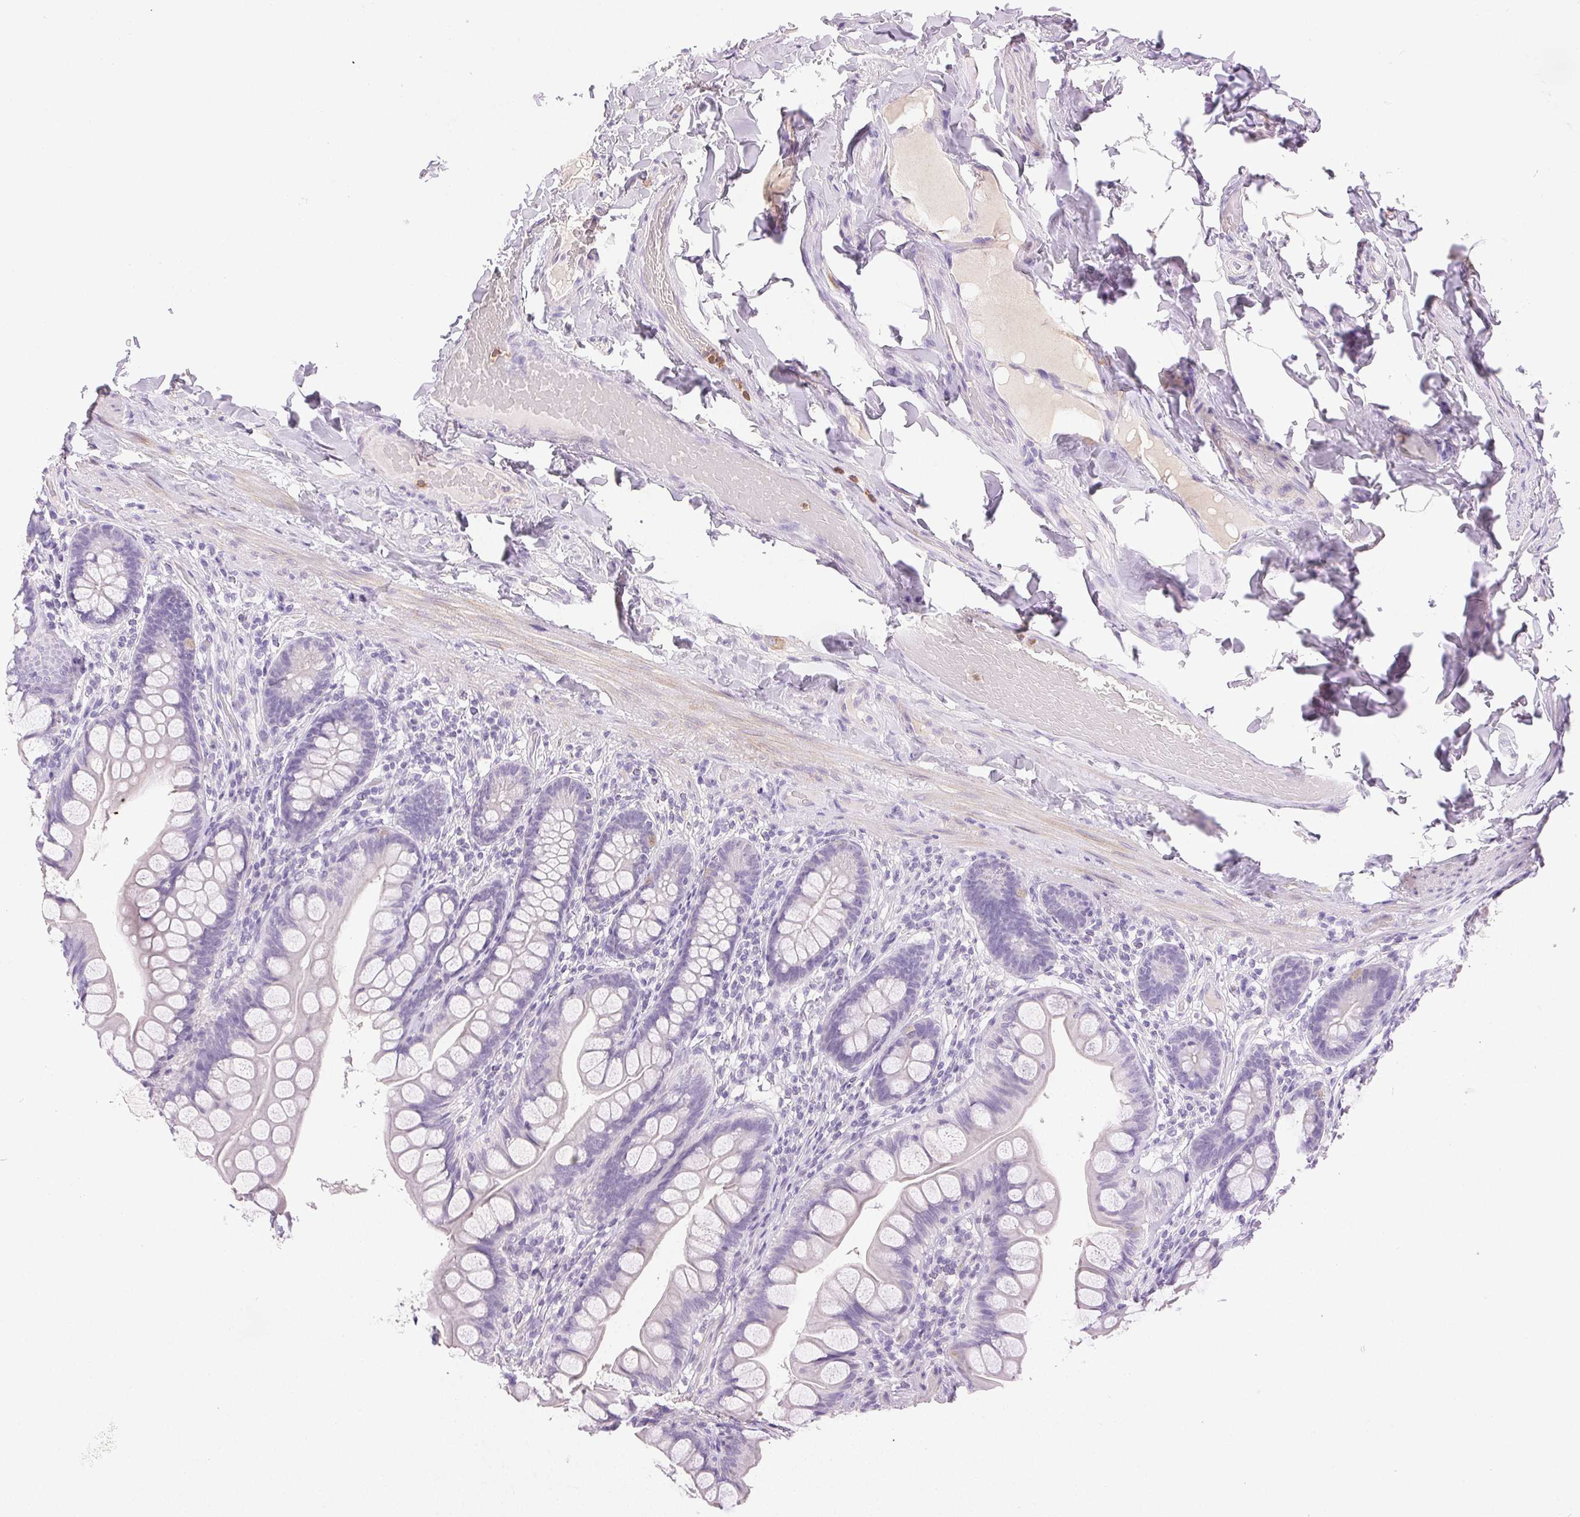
{"staining": {"intensity": "negative", "quantity": "none", "location": "none"}, "tissue": "small intestine", "cell_type": "Glandular cells", "image_type": "normal", "snomed": [{"axis": "morphology", "description": "Normal tissue, NOS"}, {"axis": "topography", "description": "Small intestine"}], "caption": "High power microscopy image of an immunohistochemistry (IHC) image of benign small intestine, revealing no significant positivity in glandular cells.", "gene": "EMX2", "patient": {"sex": "male", "age": 70}}